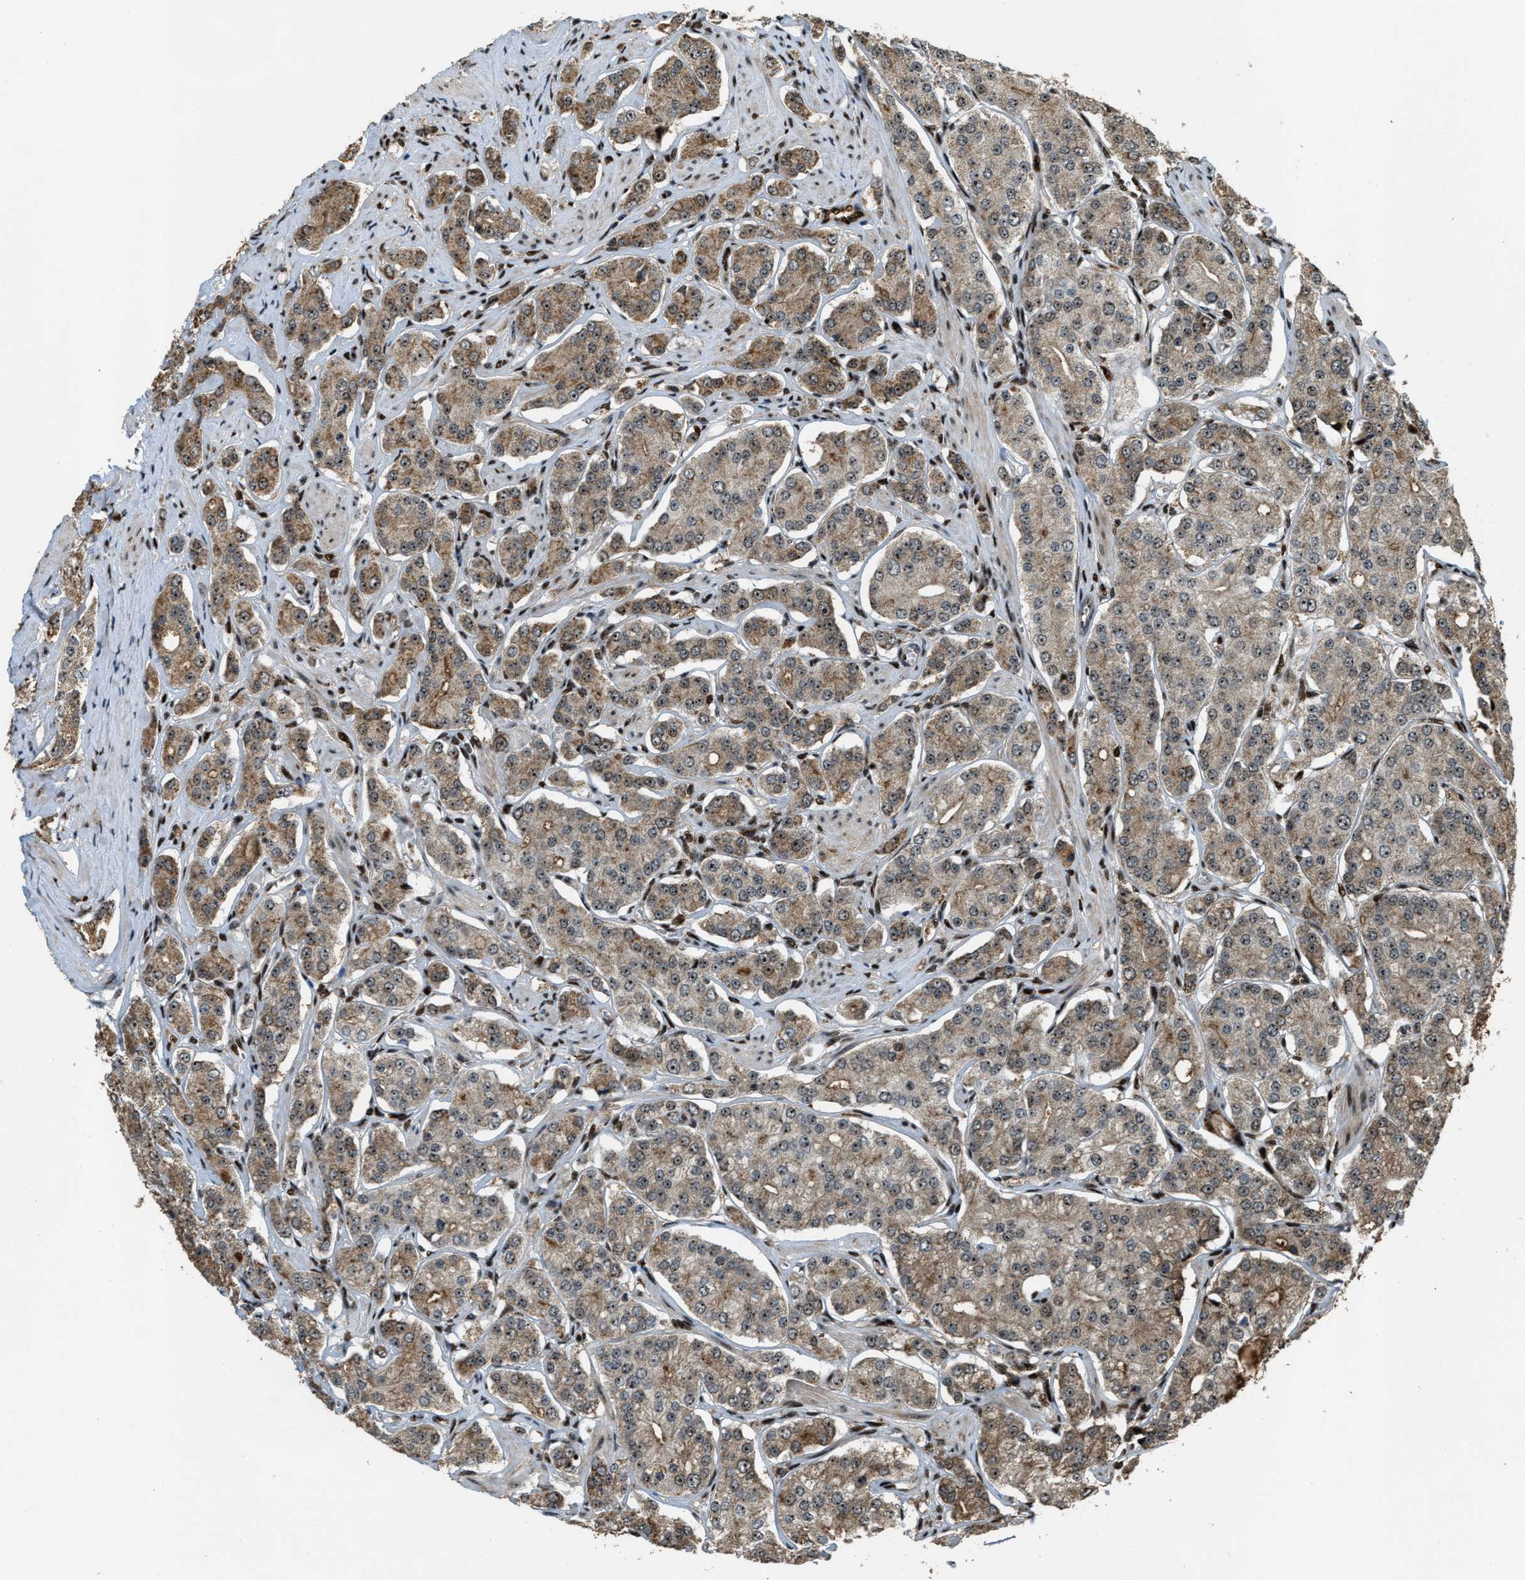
{"staining": {"intensity": "moderate", "quantity": ">75%", "location": "cytoplasmic/membranous,nuclear"}, "tissue": "prostate cancer", "cell_type": "Tumor cells", "image_type": "cancer", "snomed": [{"axis": "morphology", "description": "Adenocarcinoma, Low grade"}, {"axis": "topography", "description": "Prostate"}], "caption": "Tumor cells display medium levels of moderate cytoplasmic/membranous and nuclear staining in approximately >75% of cells in prostate cancer.", "gene": "ZNF687", "patient": {"sex": "male", "age": 69}}